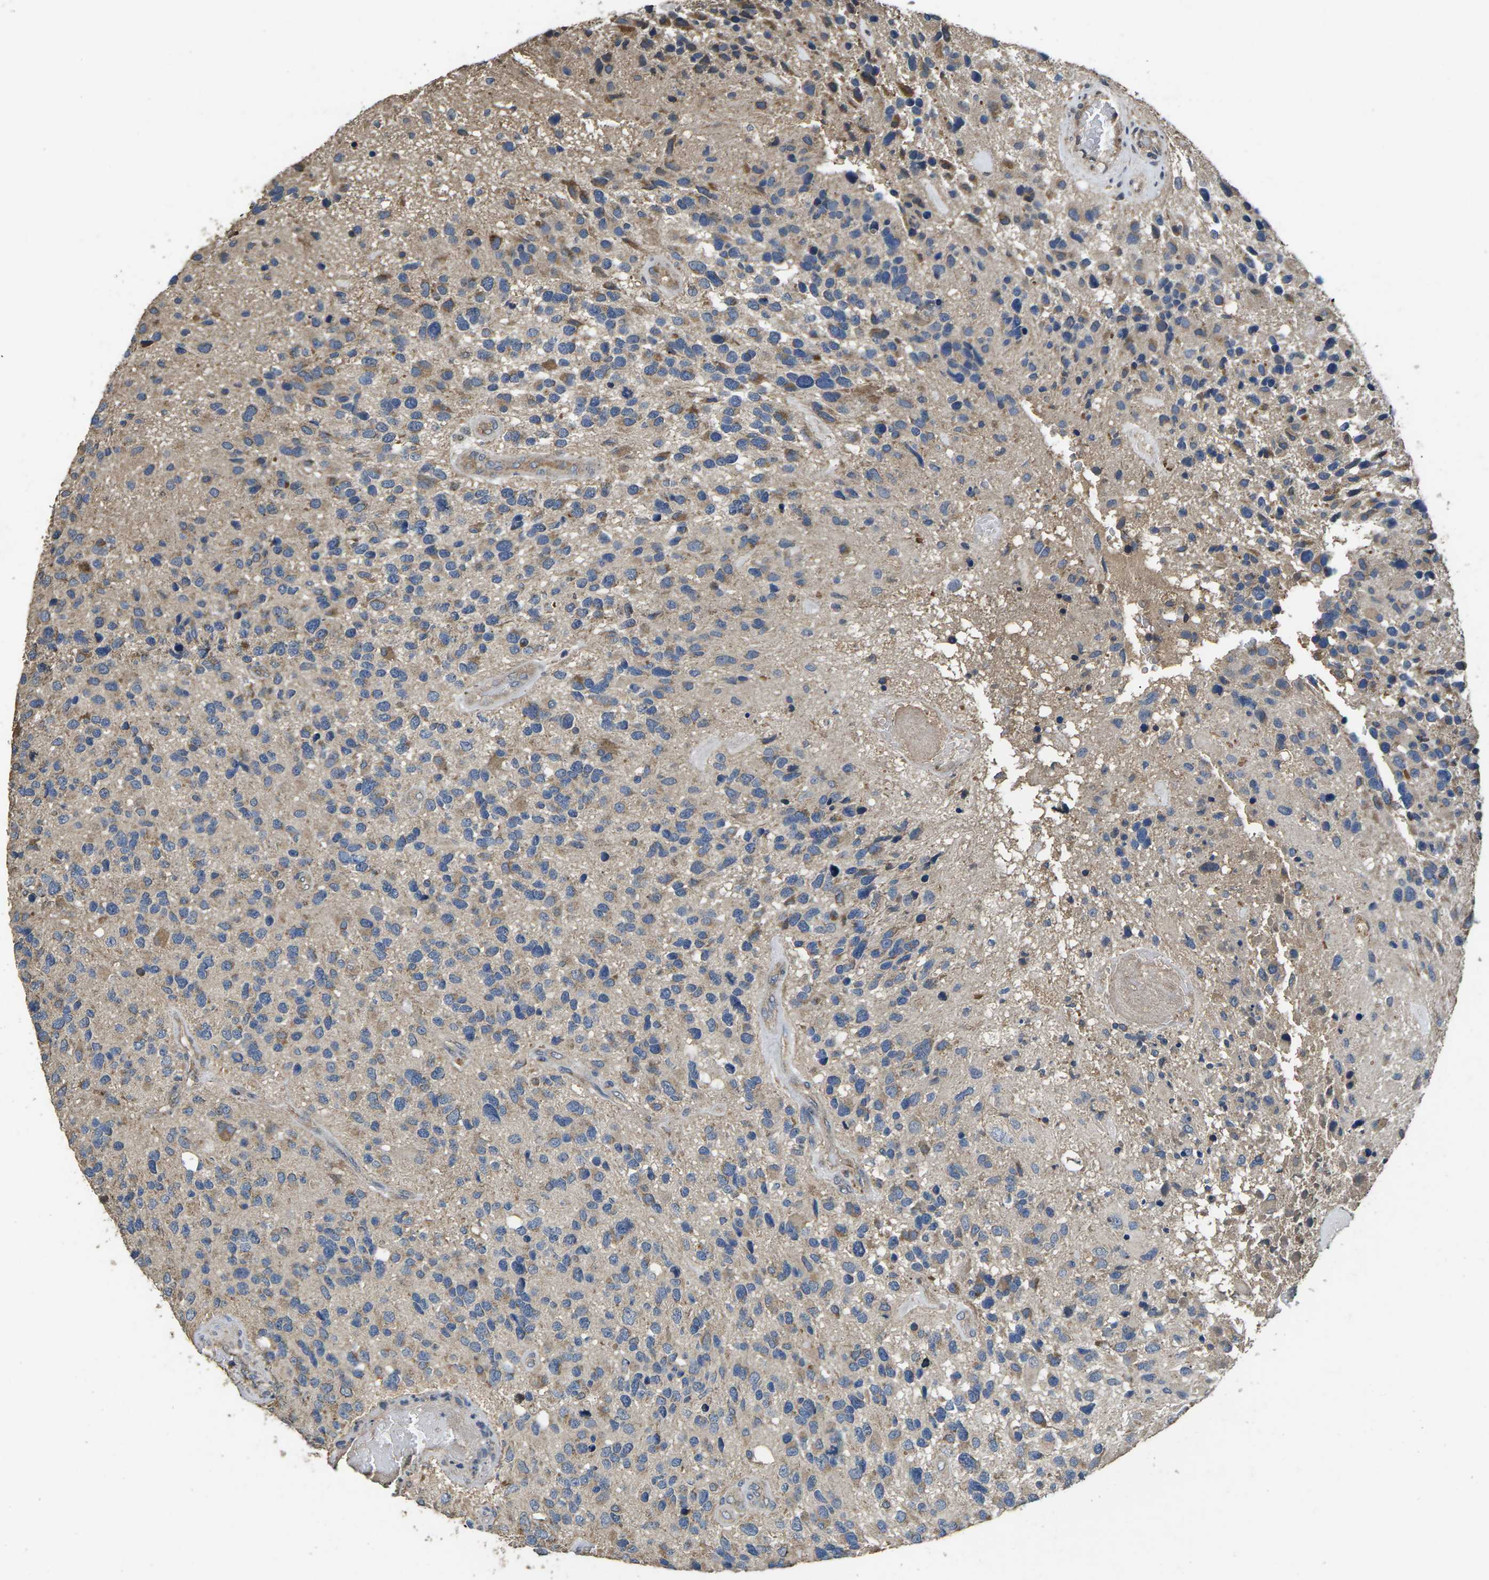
{"staining": {"intensity": "weak", "quantity": "<25%", "location": "cytoplasmic/membranous"}, "tissue": "glioma", "cell_type": "Tumor cells", "image_type": "cancer", "snomed": [{"axis": "morphology", "description": "Glioma, malignant, High grade"}, {"axis": "topography", "description": "Brain"}], "caption": "A high-resolution micrograph shows immunohistochemistry staining of glioma, which demonstrates no significant positivity in tumor cells.", "gene": "B4GAT1", "patient": {"sex": "female", "age": 58}}